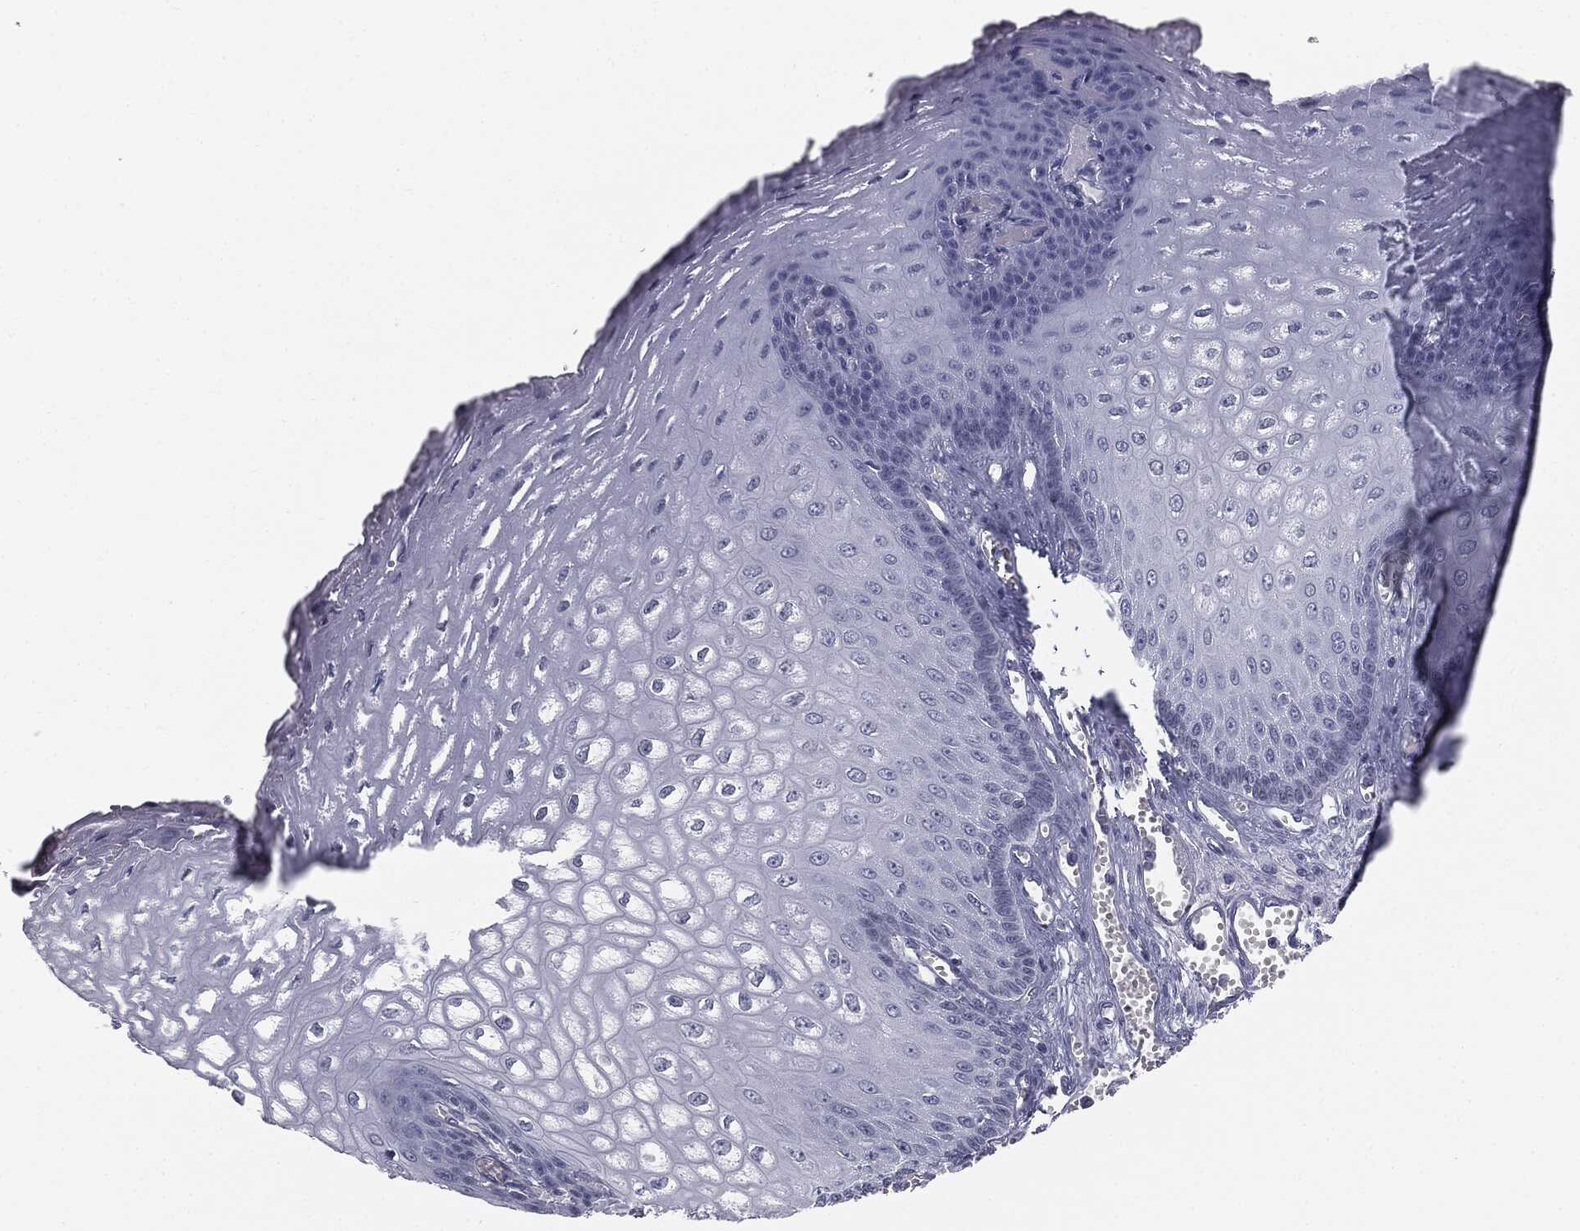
{"staining": {"intensity": "negative", "quantity": "none", "location": "none"}, "tissue": "esophagus", "cell_type": "Squamous epithelial cells", "image_type": "normal", "snomed": [{"axis": "morphology", "description": "Normal tissue, NOS"}, {"axis": "topography", "description": "Esophagus"}], "caption": "IHC of benign human esophagus shows no positivity in squamous epithelial cells.", "gene": "ALDOB", "patient": {"sex": "male", "age": 58}}